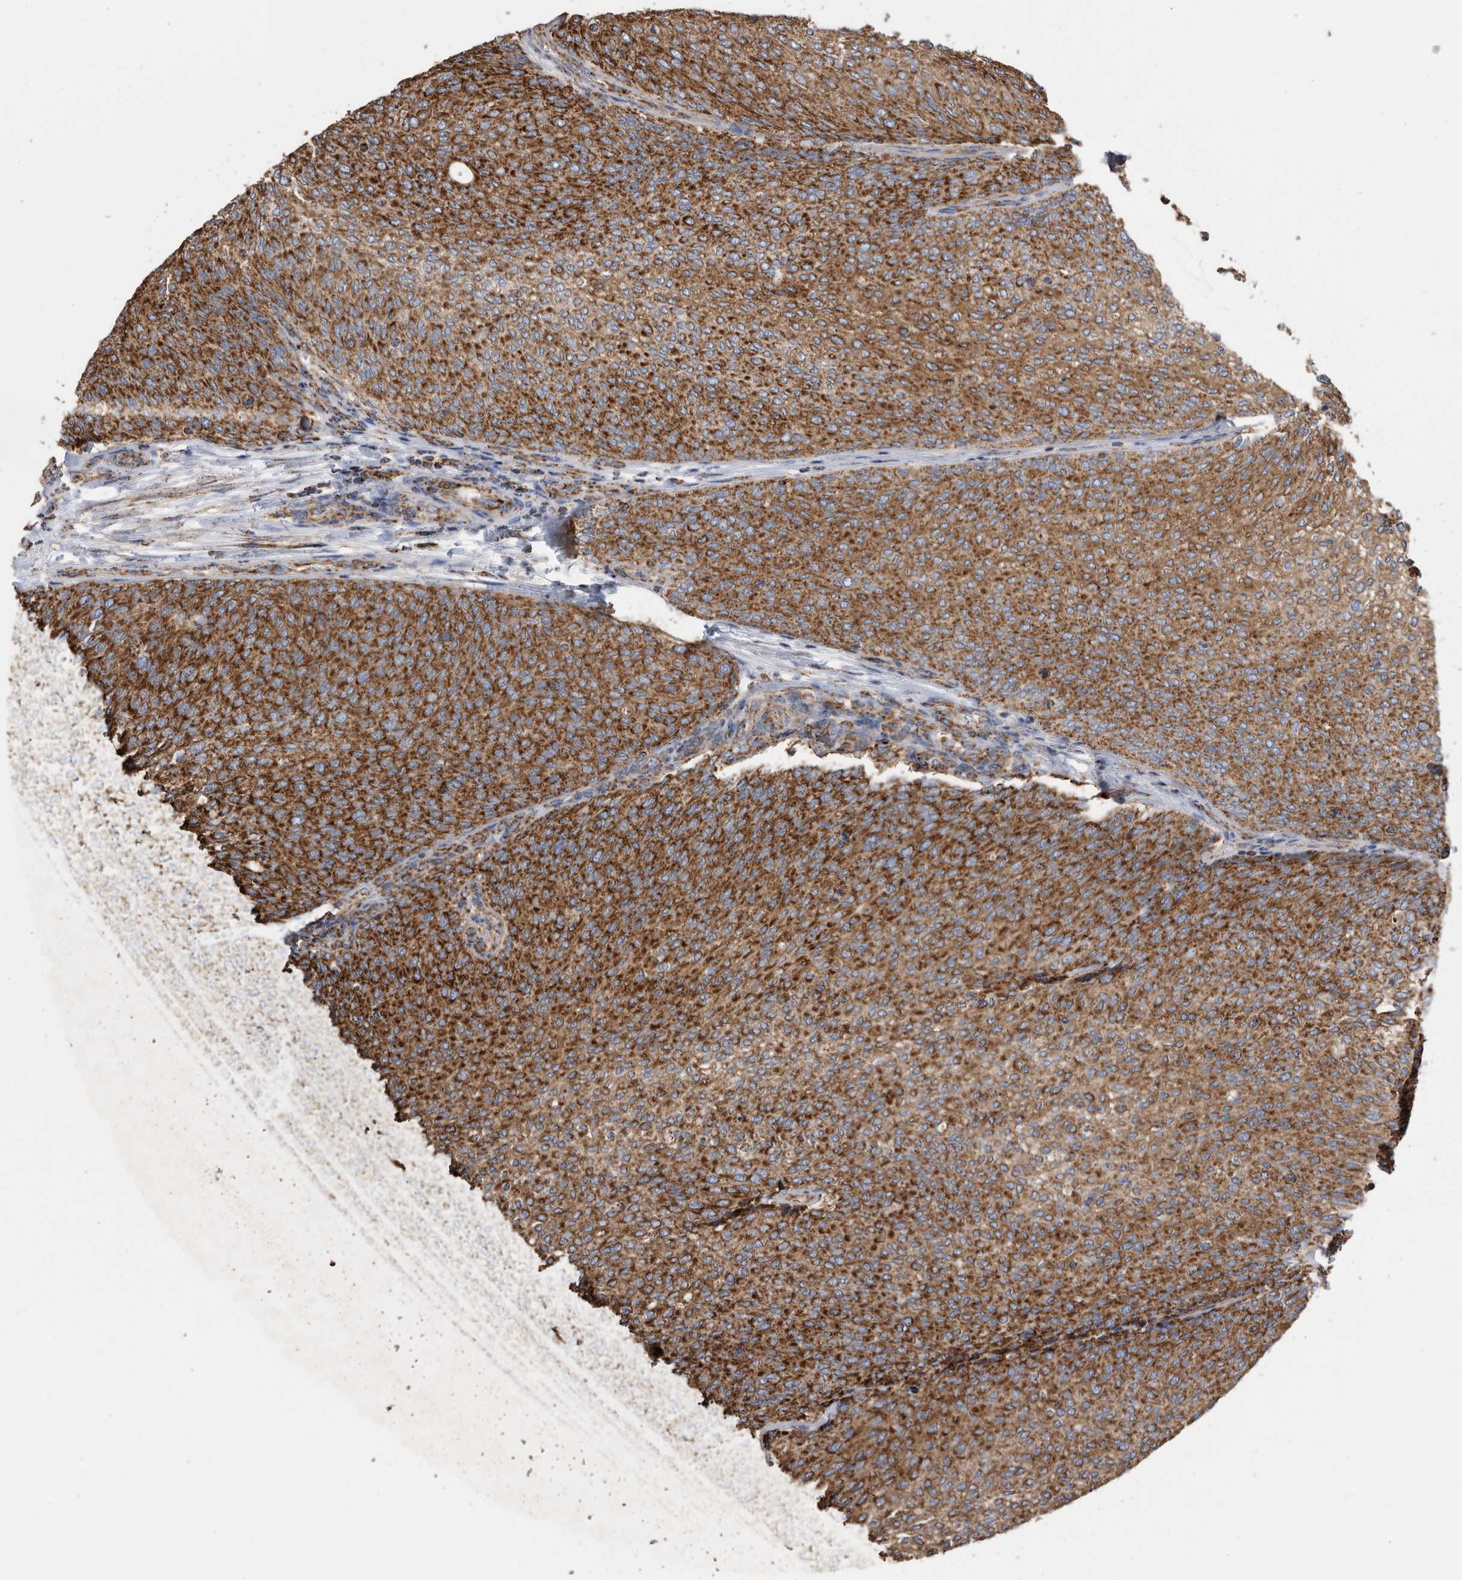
{"staining": {"intensity": "strong", "quantity": ">75%", "location": "cytoplasmic/membranous"}, "tissue": "urothelial cancer", "cell_type": "Tumor cells", "image_type": "cancer", "snomed": [{"axis": "morphology", "description": "Urothelial carcinoma, Low grade"}, {"axis": "topography", "description": "Urinary bladder"}], "caption": "Immunohistochemistry micrograph of neoplastic tissue: urothelial carcinoma (low-grade) stained using immunohistochemistry demonstrates high levels of strong protein expression localized specifically in the cytoplasmic/membranous of tumor cells, appearing as a cytoplasmic/membranous brown color.", "gene": "WFDC1", "patient": {"sex": "female", "age": 79}}